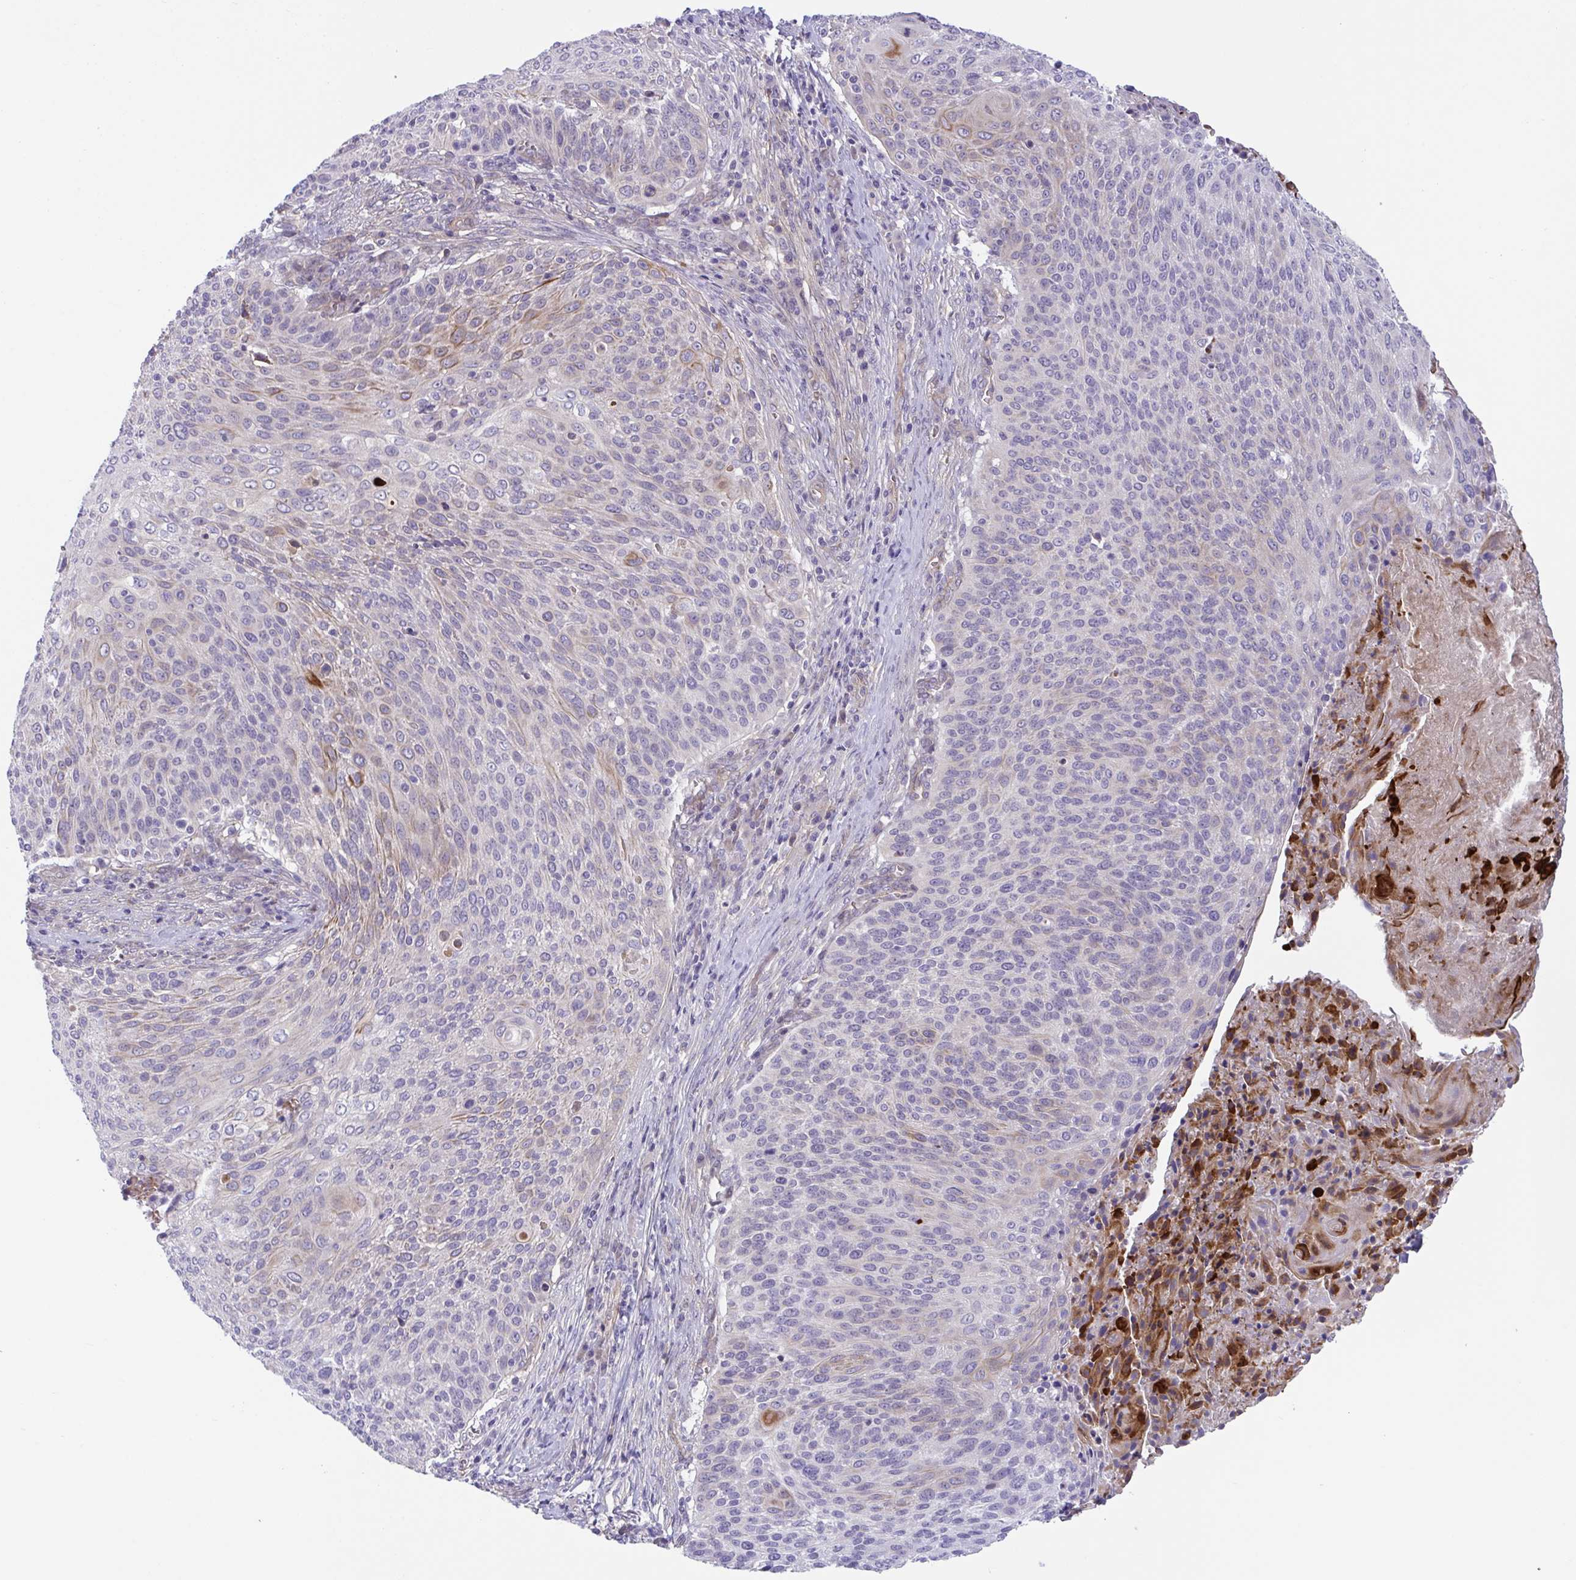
{"staining": {"intensity": "negative", "quantity": "none", "location": "none"}, "tissue": "cervical cancer", "cell_type": "Tumor cells", "image_type": "cancer", "snomed": [{"axis": "morphology", "description": "Squamous cell carcinoma, NOS"}, {"axis": "topography", "description": "Cervix"}], "caption": "Immunohistochemistry image of cervical cancer (squamous cell carcinoma) stained for a protein (brown), which demonstrates no expression in tumor cells.", "gene": "RHOXF1", "patient": {"sex": "female", "age": 31}}